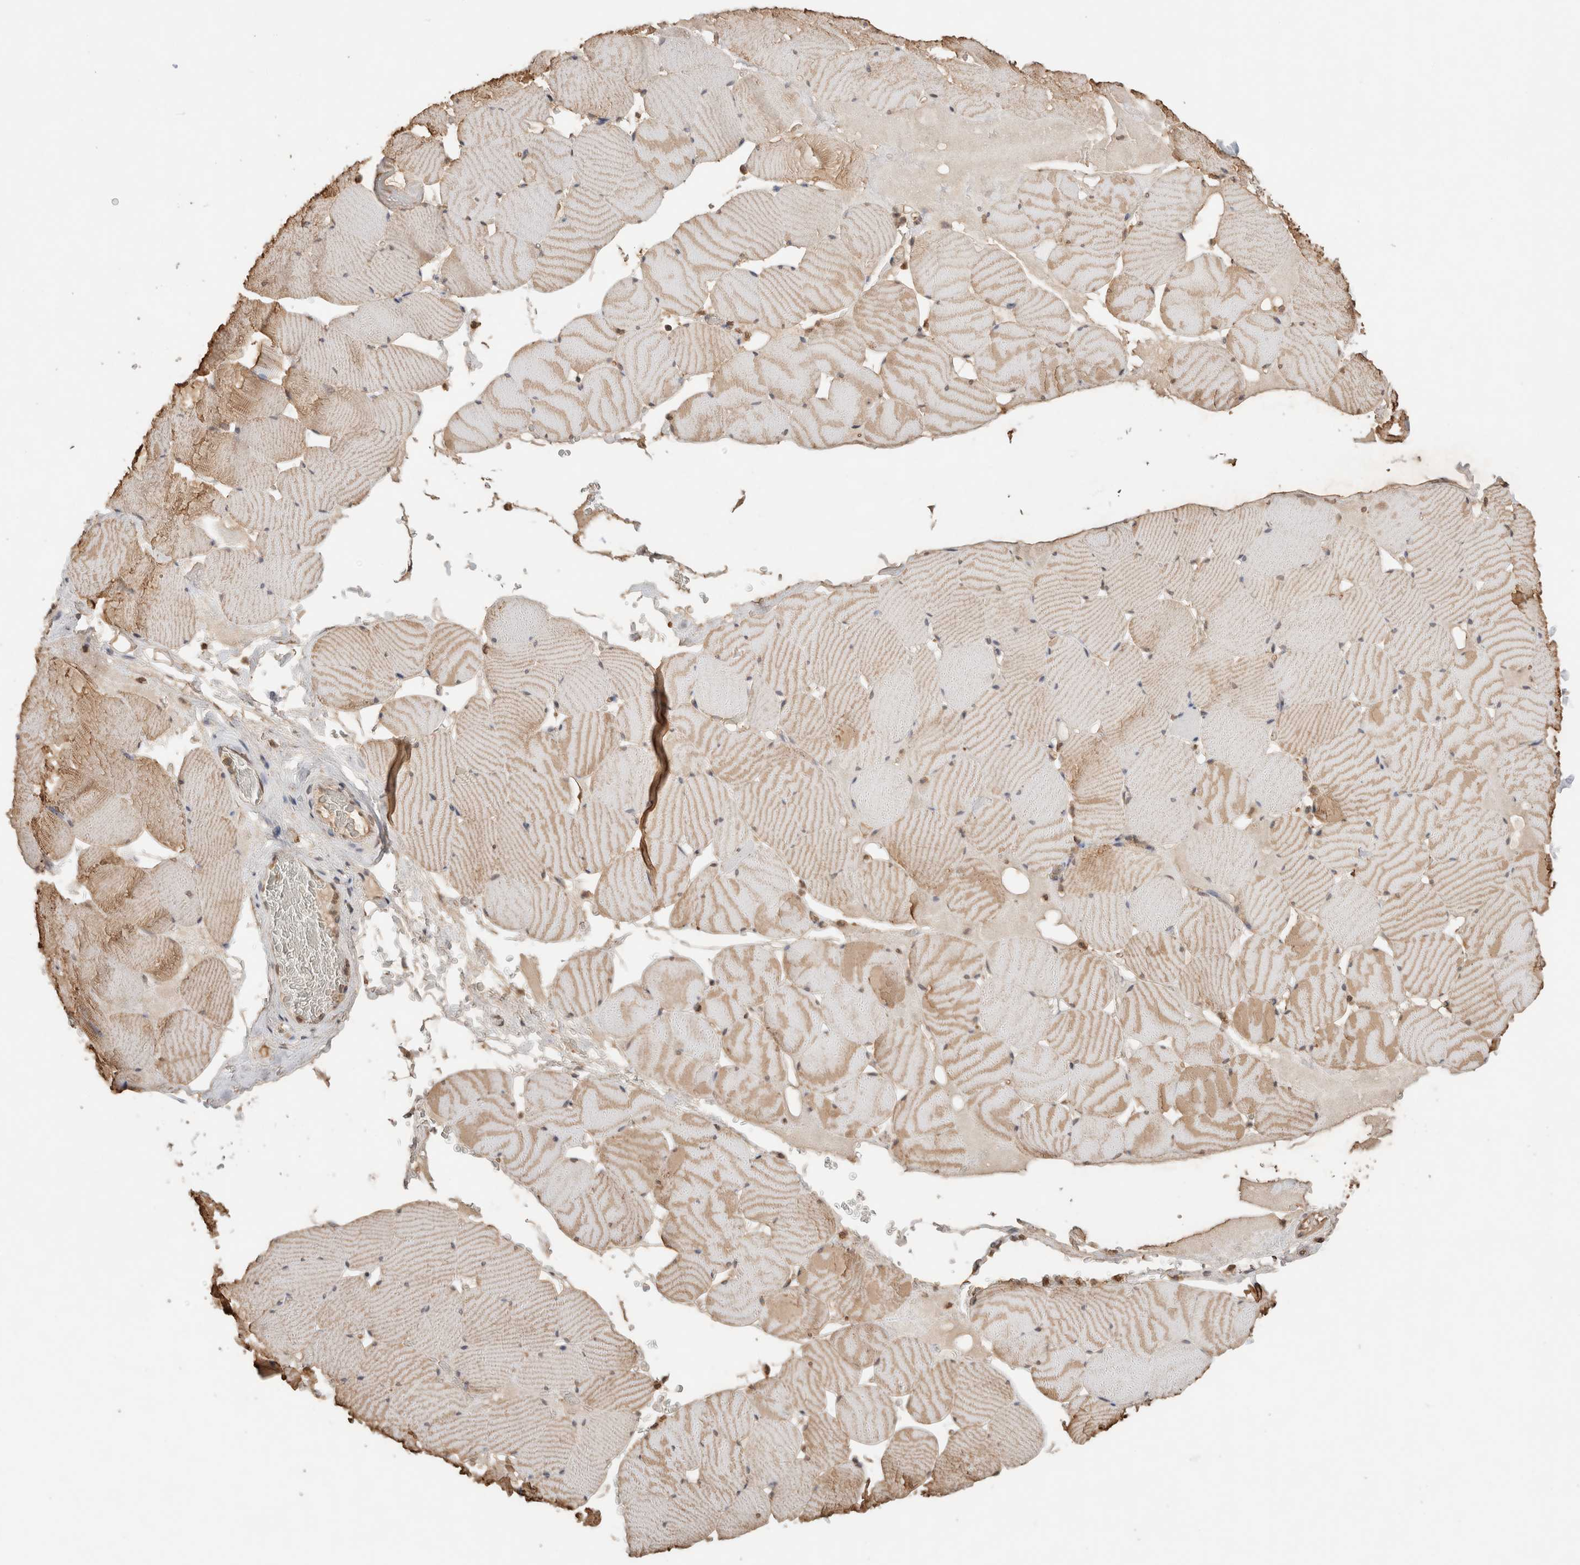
{"staining": {"intensity": "moderate", "quantity": "25%-75%", "location": "cytoplasmic/membranous"}, "tissue": "skeletal muscle", "cell_type": "Myocytes", "image_type": "normal", "snomed": [{"axis": "morphology", "description": "Normal tissue, NOS"}, {"axis": "topography", "description": "Skeletal muscle"}], "caption": "Protein analysis of benign skeletal muscle exhibits moderate cytoplasmic/membranous positivity in about 25%-75% of myocytes.", "gene": "YWHAH", "patient": {"sex": "male", "age": 62}}